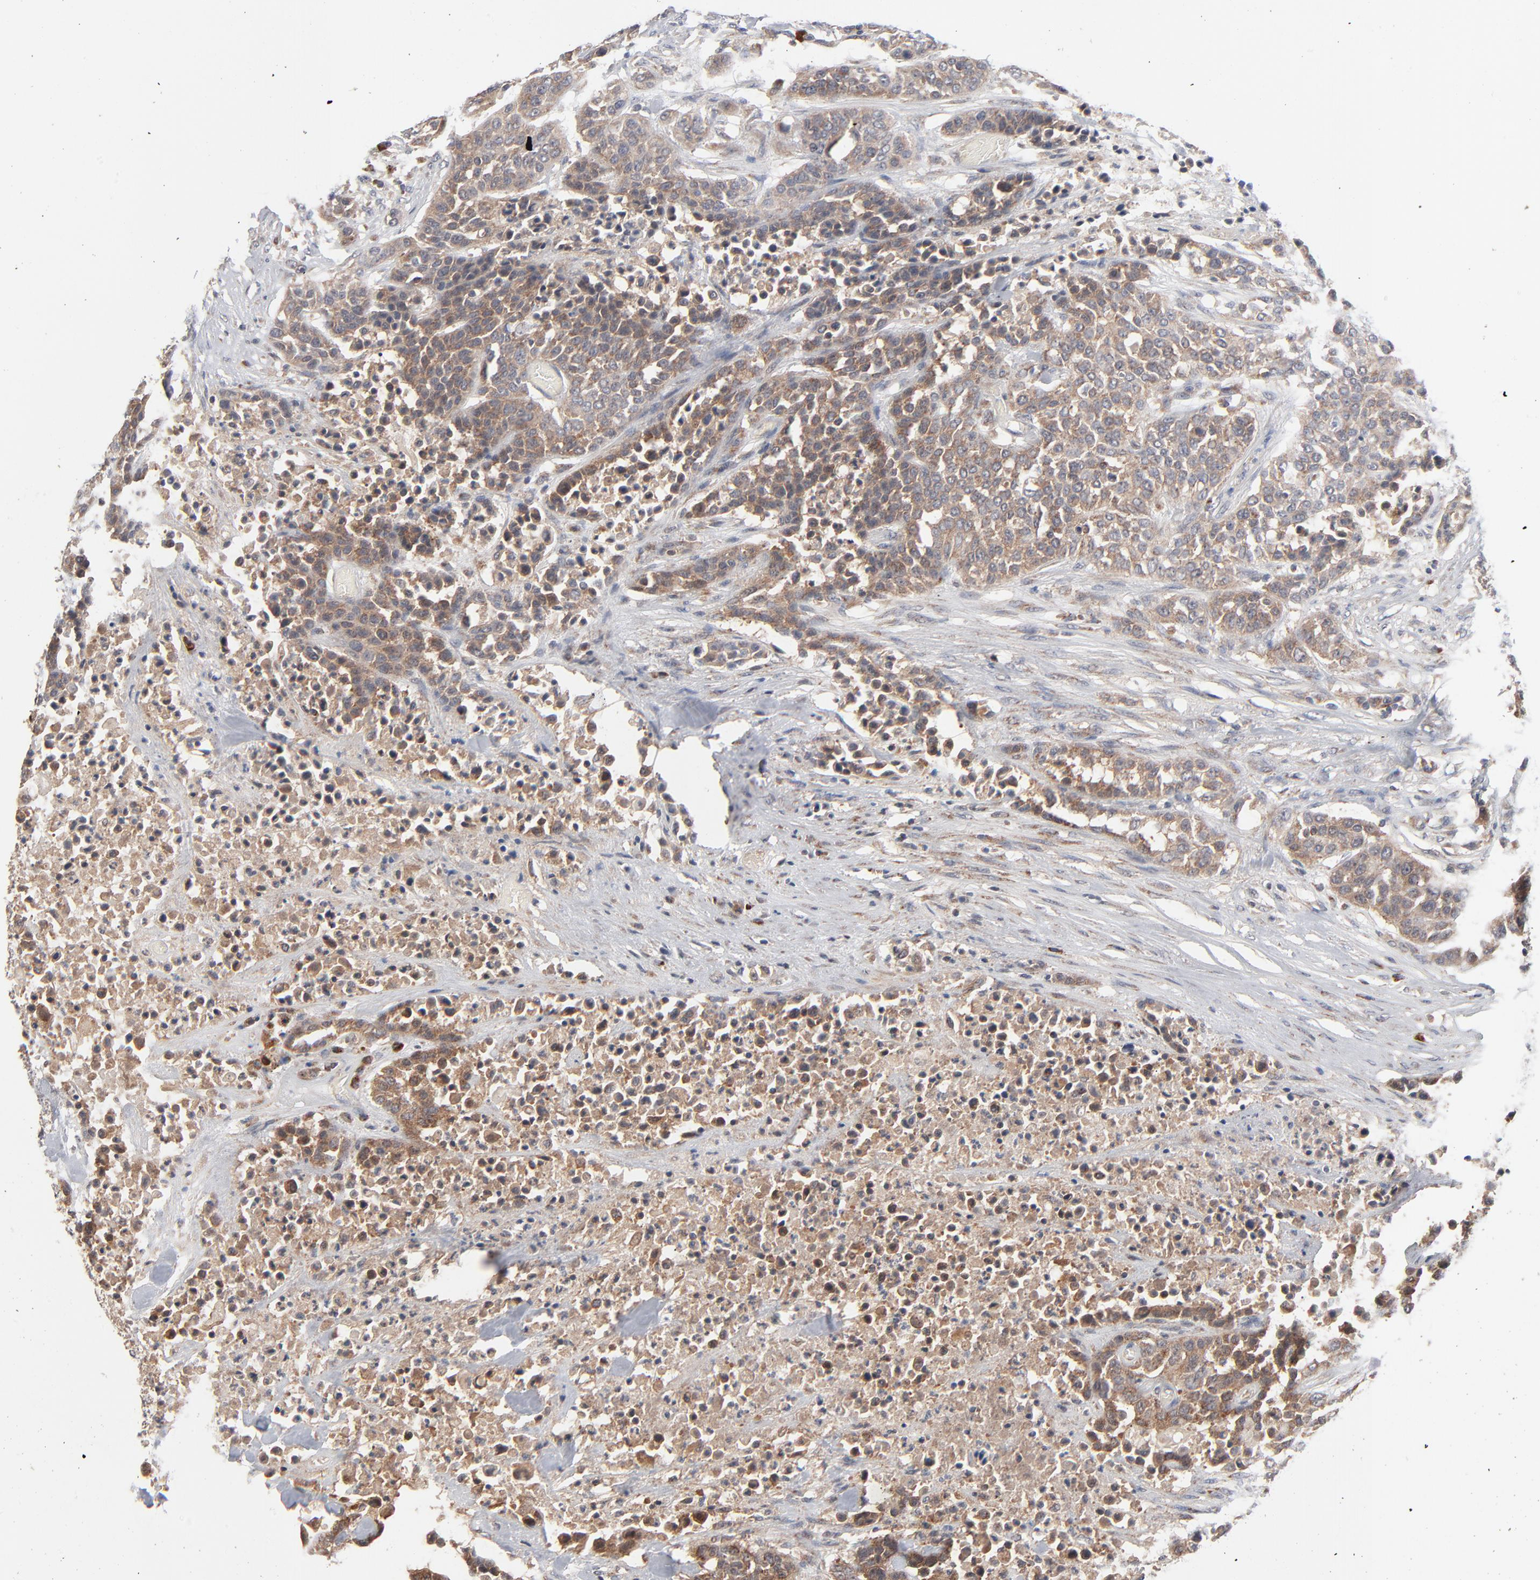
{"staining": {"intensity": "moderate", "quantity": ">75%", "location": "cytoplasmic/membranous"}, "tissue": "urothelial cancer", "cell_type": "Tumor cells", "image_type": "cancer", "snomed": [{"axis": "morphology", "description": "Urothelial carcinoma, High grade"}, {"axis": "topography", "description": "Urinary bladder"}], "caption": "Protein analysis of urothelial carcinoma (high-grade) tissue demonstrates moderate cytoplasmic/membranous expression in approximately >75% of tumor cells. Using DAB (brown) and hematoxylin (blue) stains, captured at high magnification using brightfield microscopy.", "gene": "ABLIM3", "patient": {"sex": "male", "age": 74}}